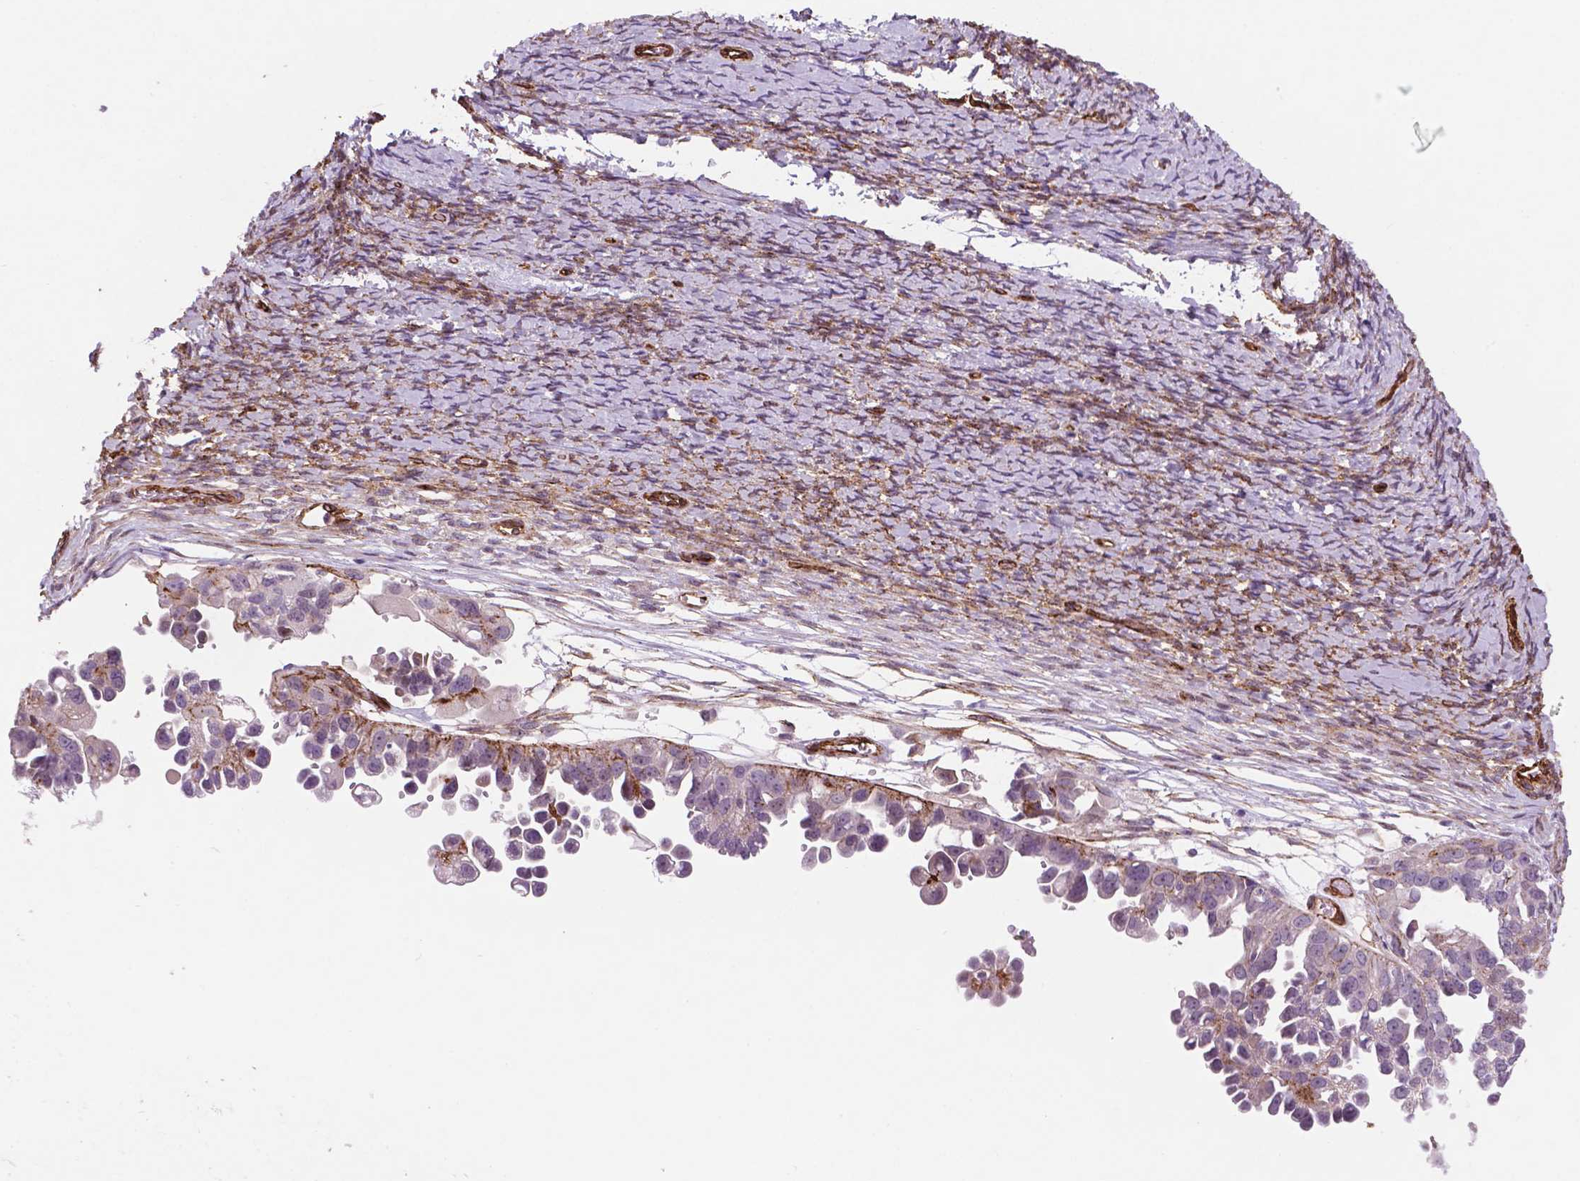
{"staining": {"intensity": "negative", "quantity": "none", "location": "none"}, "tissue": "ovarian cancer", "cell_type": "Tumor cells", "image_type": "cancer", "snomed": [{"axis": "morphology", "description": "Cystadenocarcinoma, serous, NOS"}, {"axis": "topography", "description": "Ovary"}], "caption": "Tumor cells show no significant positivity in ovarian cancer.", "gene": "EGFL8", "patient": {"sex": "female", "age": 53}}